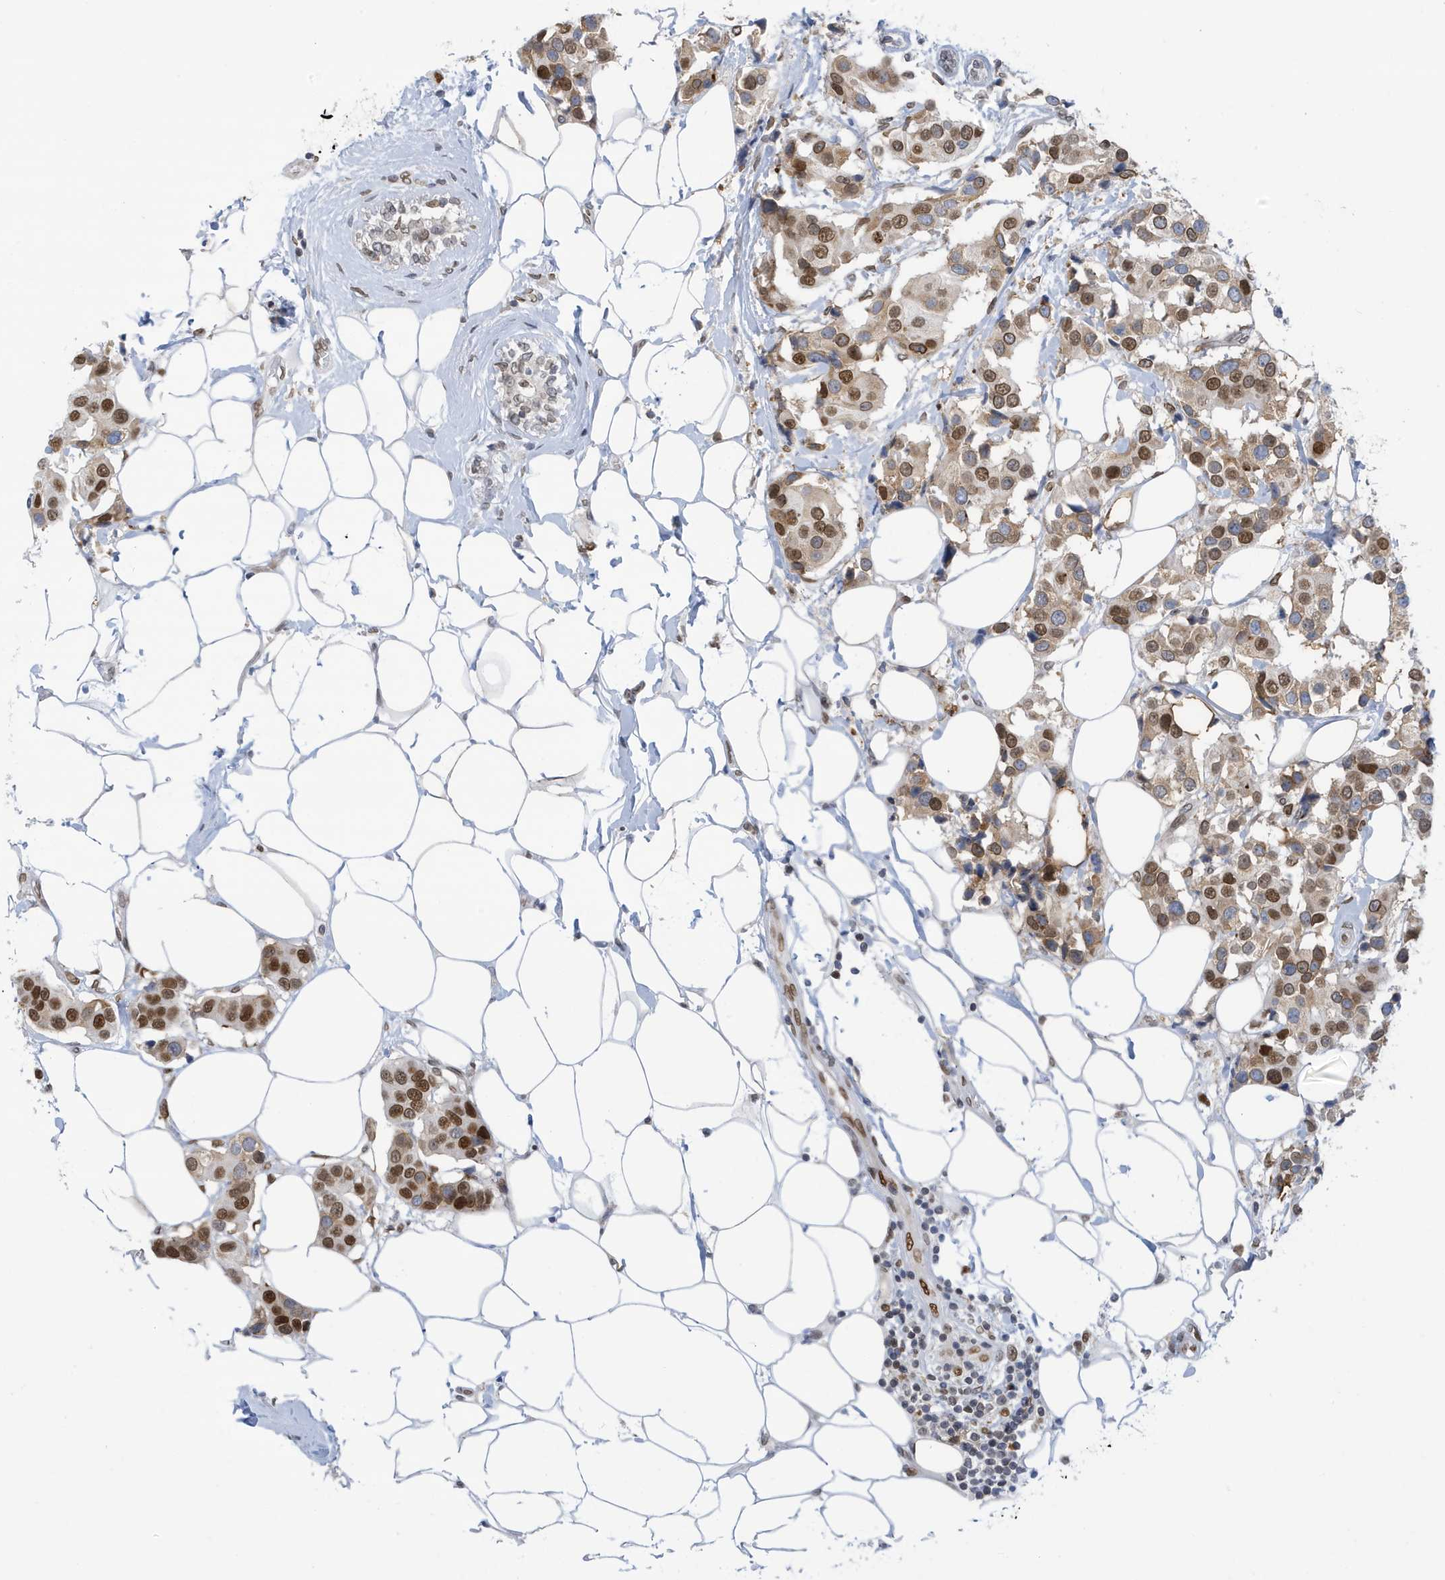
{"staining": {"intensity": "moderate", "quantity": ">75%", "location": "cytoplasmic/membranous,nuclear"}, "tissue": "breast cancer", "cell_type": "Tumor cells", "image_type": "cancer", "snomed": [{"axis": "morphology", "description": "Normal tissue, NOS"}, {"axis": "morphology", "description": "Duct carcinoma"}, {"axis": "topography", "description": "Breast"}], "caption": "Immunohistochemistry (IHC) image of human breast cancer stained for a protein (brown), which demonstrates medium levels of moderate cytoplasmic/membranous and nuclear expression in approximately >75% of tumor cells.", "gene": "PCYT1A", "patient": {"sex": "female", "age": 39}}